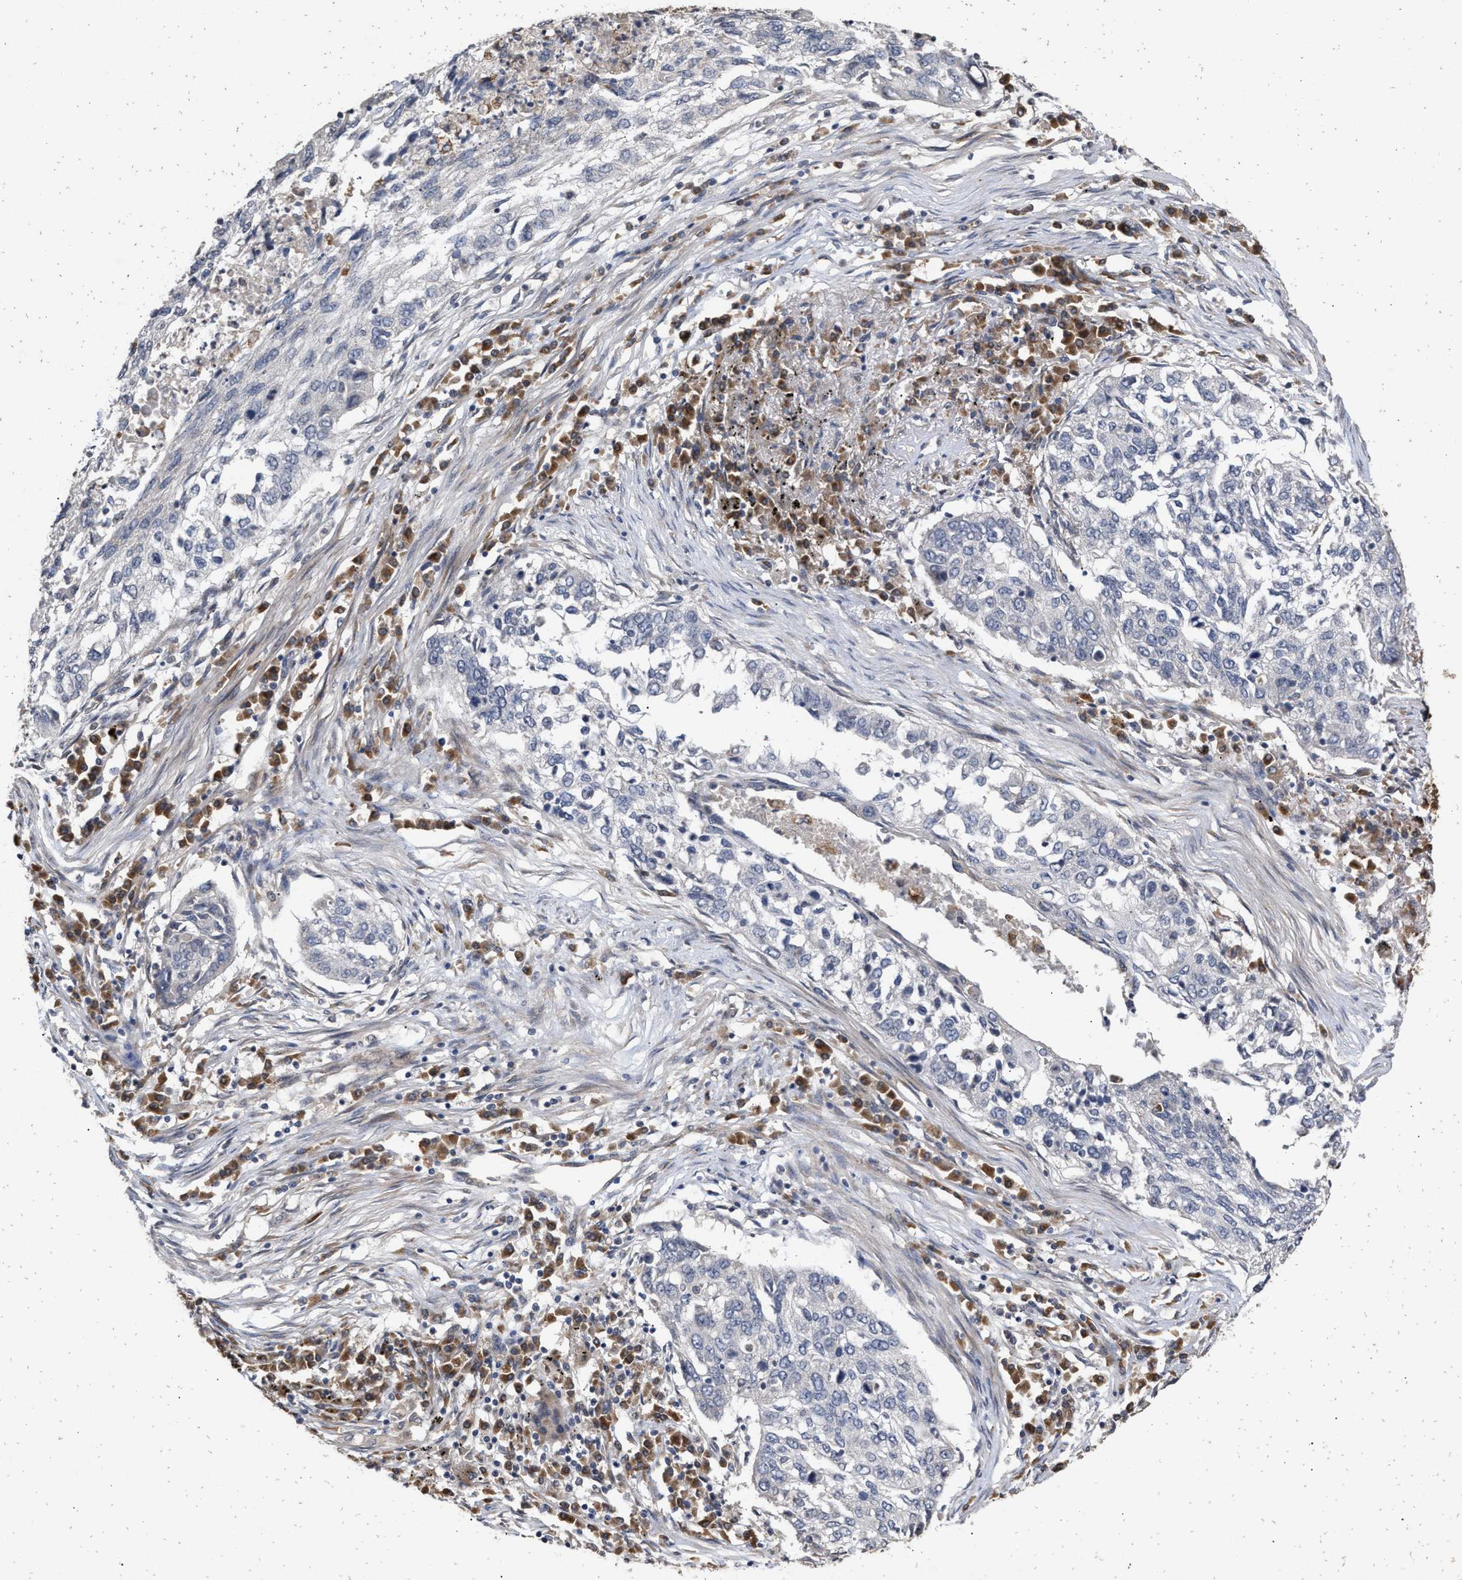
{"staining": {"intensity": "negative", "quantity": "none", "location": "none"}, "tissue": "lung cancer", "cell_type": "Tumor cells", "image_type": "cancer", "snomed": [{"axis": "morphology", "description": "Squamous cell carcinoma, NOS"}, {"axis": "topography", "description": "Lung"}], "caption": "Lung cancer was stained to show a protein in brown. There is no significant staining in tumor cells.", "gene": "SAR1A", "patient": {"sex": "female", "age": 63}}